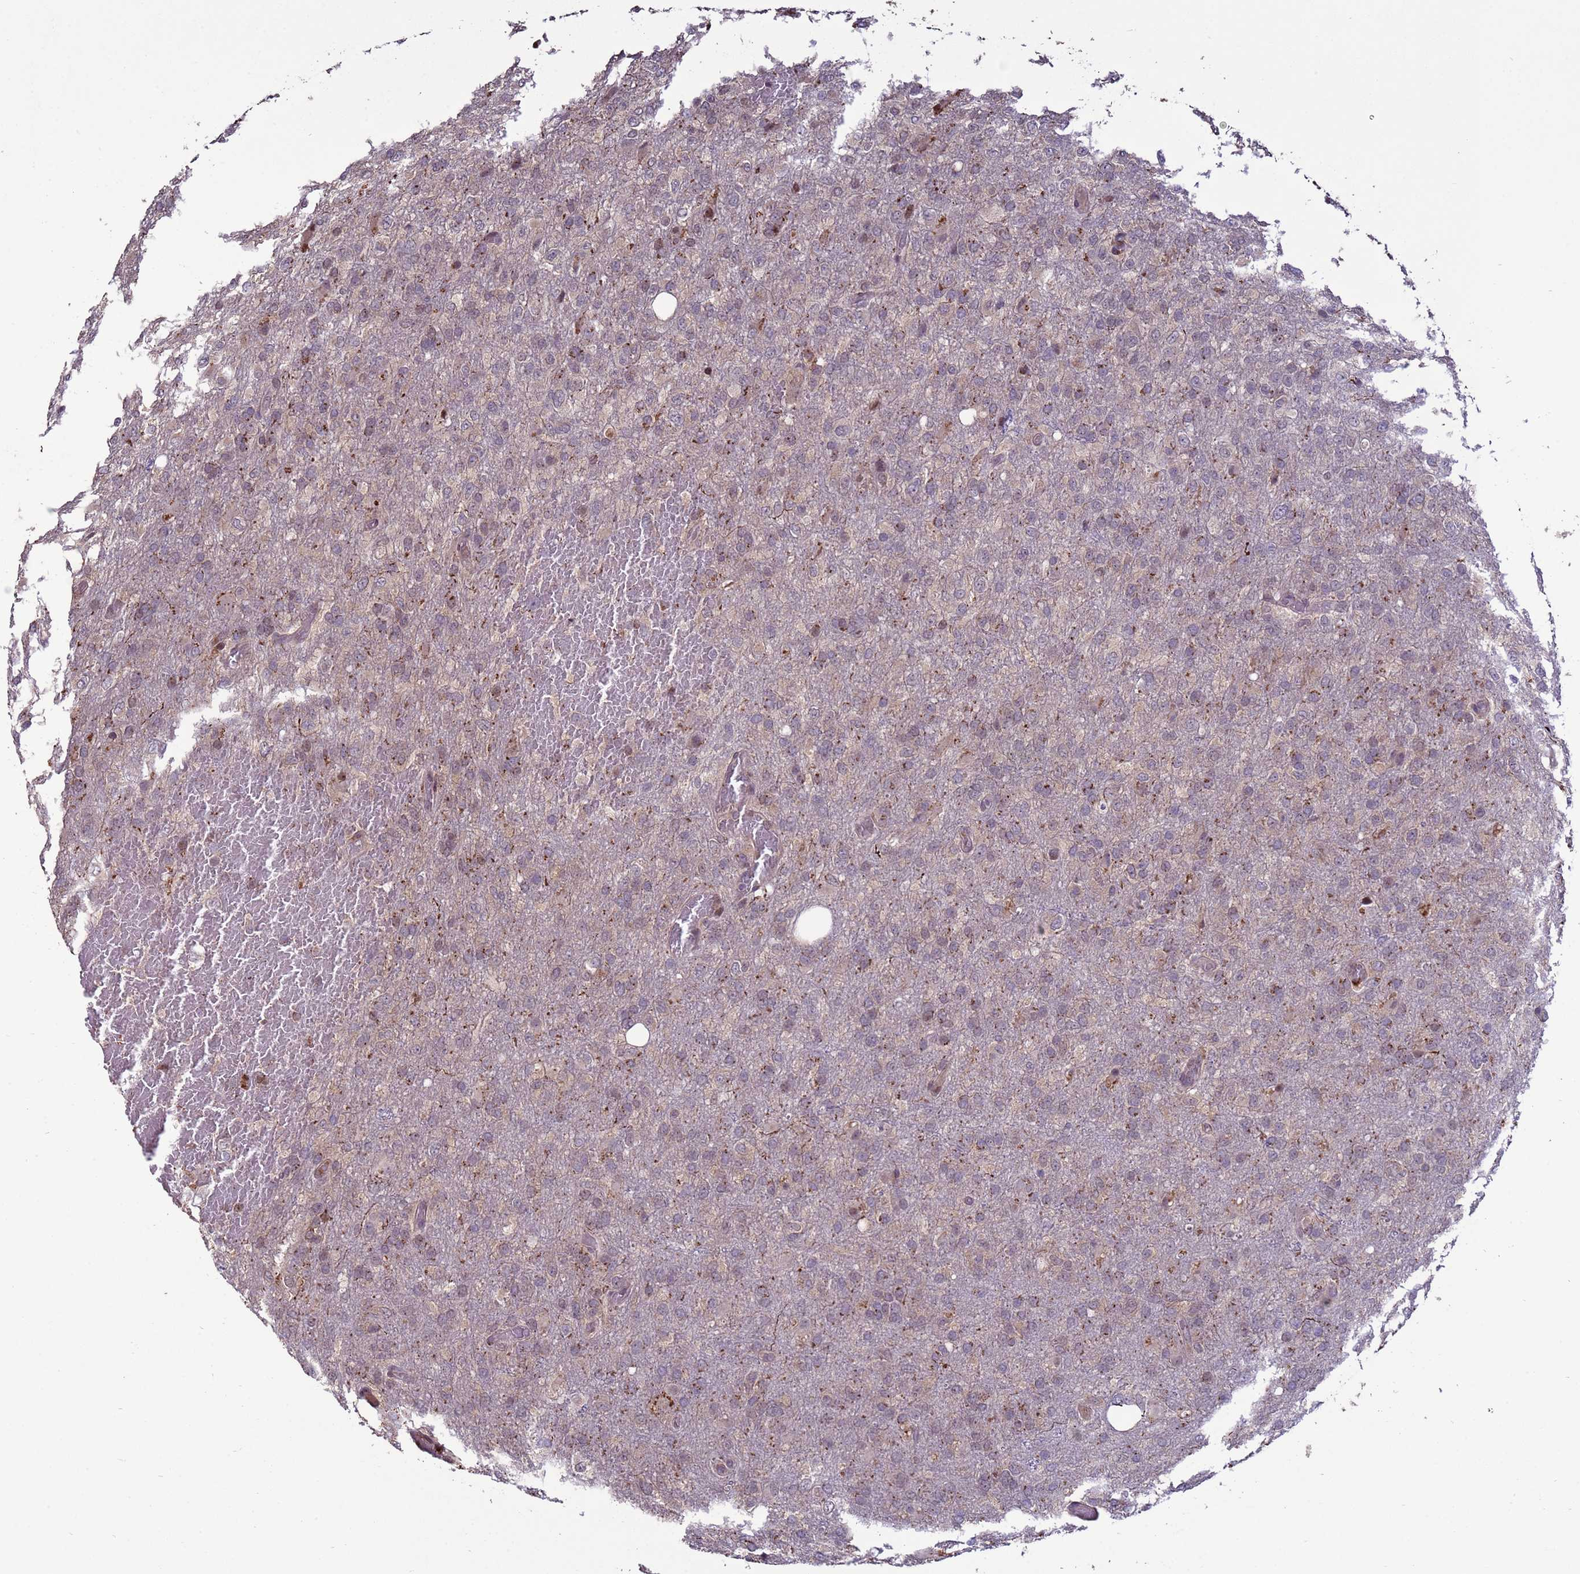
{"staining": {"intensity": "moderate", "quantity": "<25%", "location": "cytoplasmic/membranous"}, "tissue": "glioma", "cell_type": "Tumor cells", "image_type": "cancer", "snomed": [{"axis": "morphology", "description": "Glioma, malignant, High grade"}, {"axis": "topography", "description": "Brain"}], "caption": "Immunohistochemical staining of human glioma displays low levels of moderate cytoplasmic/membranous positivity in approximately <25% of tumor cells.", "gene": "HGH1", "patient": {"sex": "female", "age": 74}}